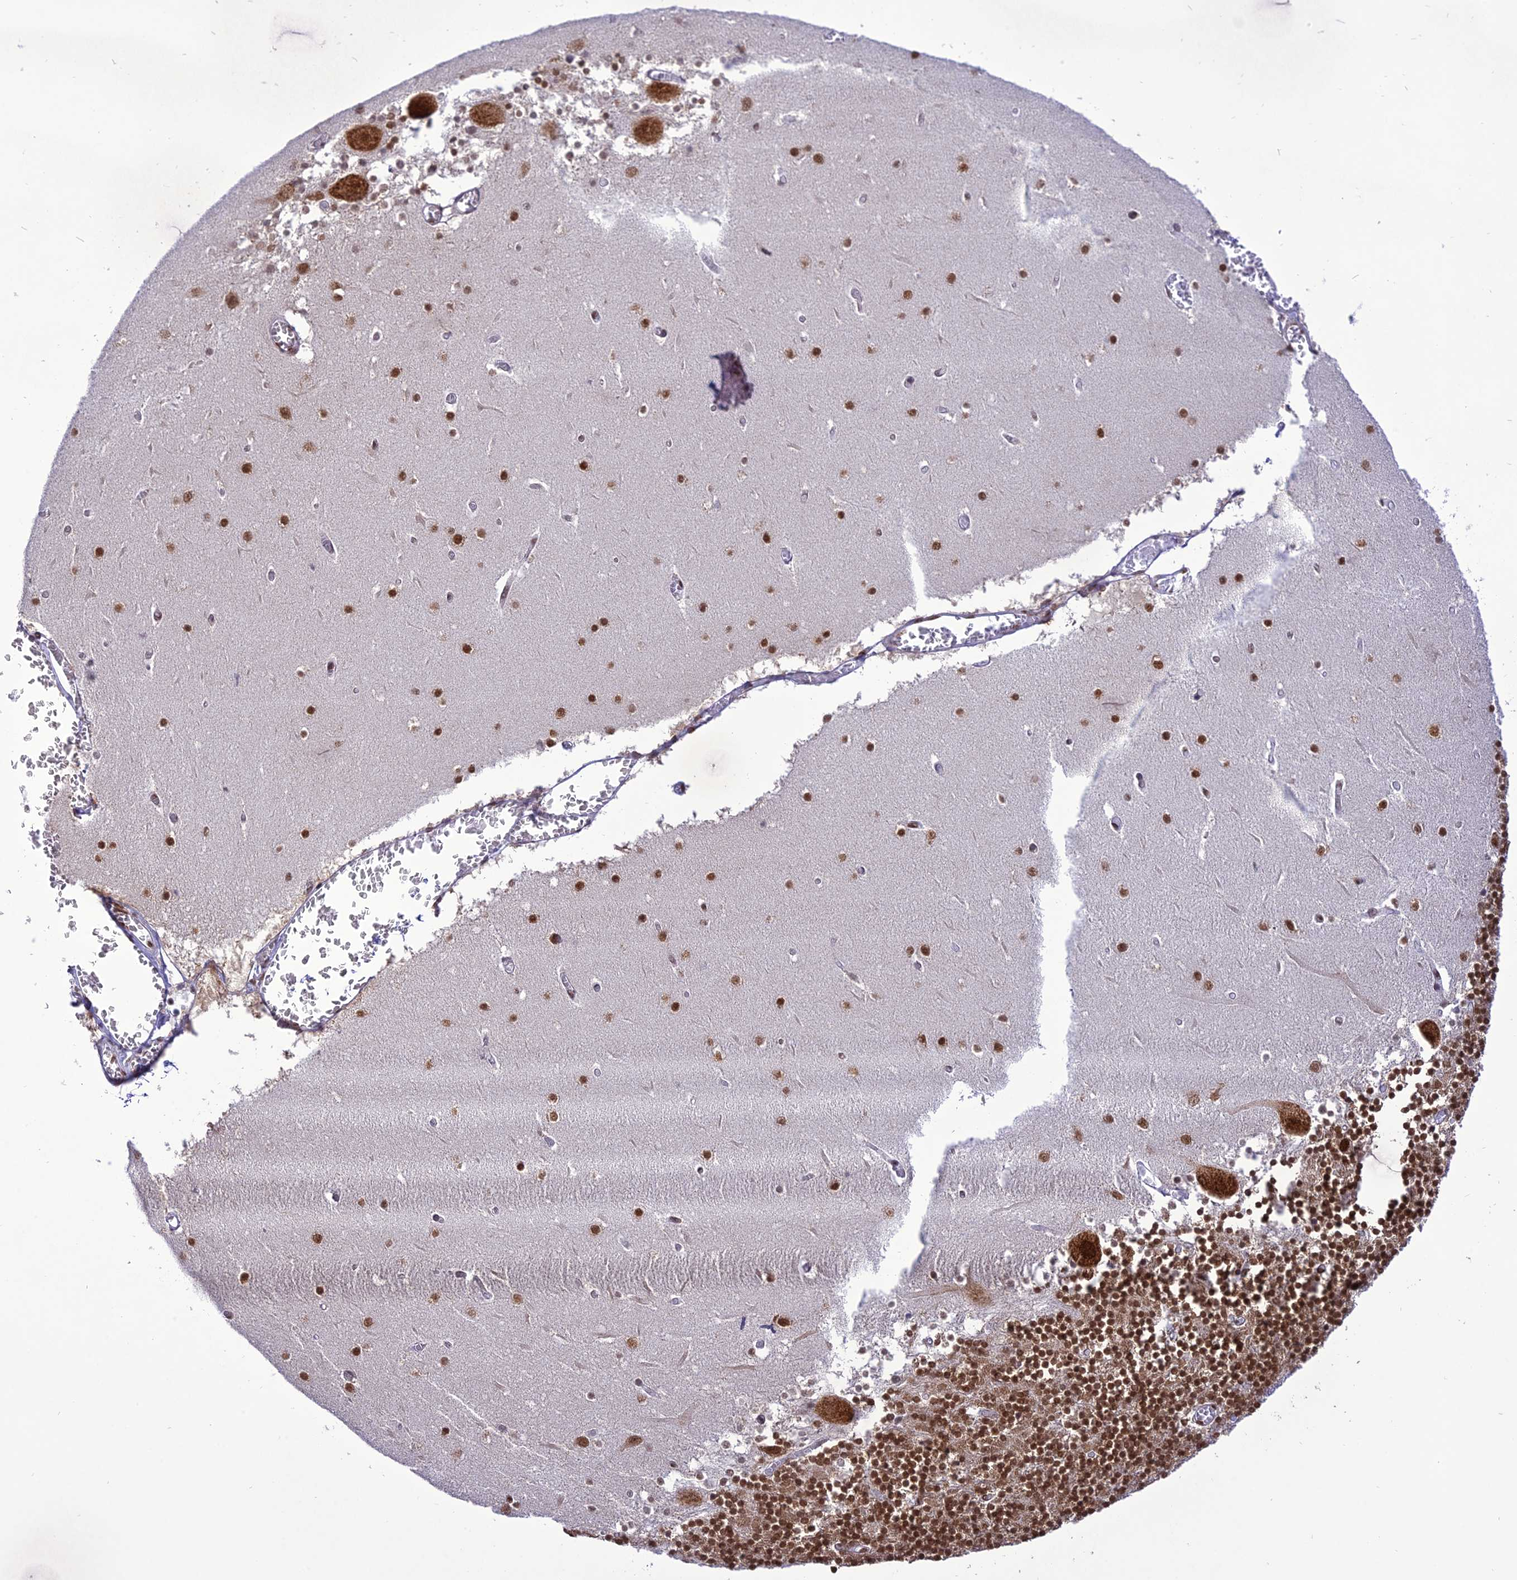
{"staining": {"intensity": "strong", "quantity": ">75%", "location": "nuclear"}, "tissue": "cerebellum", "cell_type": "Cells in granular layer", "image_type": "normal", "snomed": [{"axis": "morphology", "description": "Normal tissue, NOS"}, {"axis": "topography", "description": "Cerebellum"}], "caption": "There is high levels of strong nuclear expression in cells in granular layer of benign cerebellum, as demonstrated by immunohistochemical staining (brown color).", "gene": "DDX1", "patient": {"sex": "female", "age": 28}}